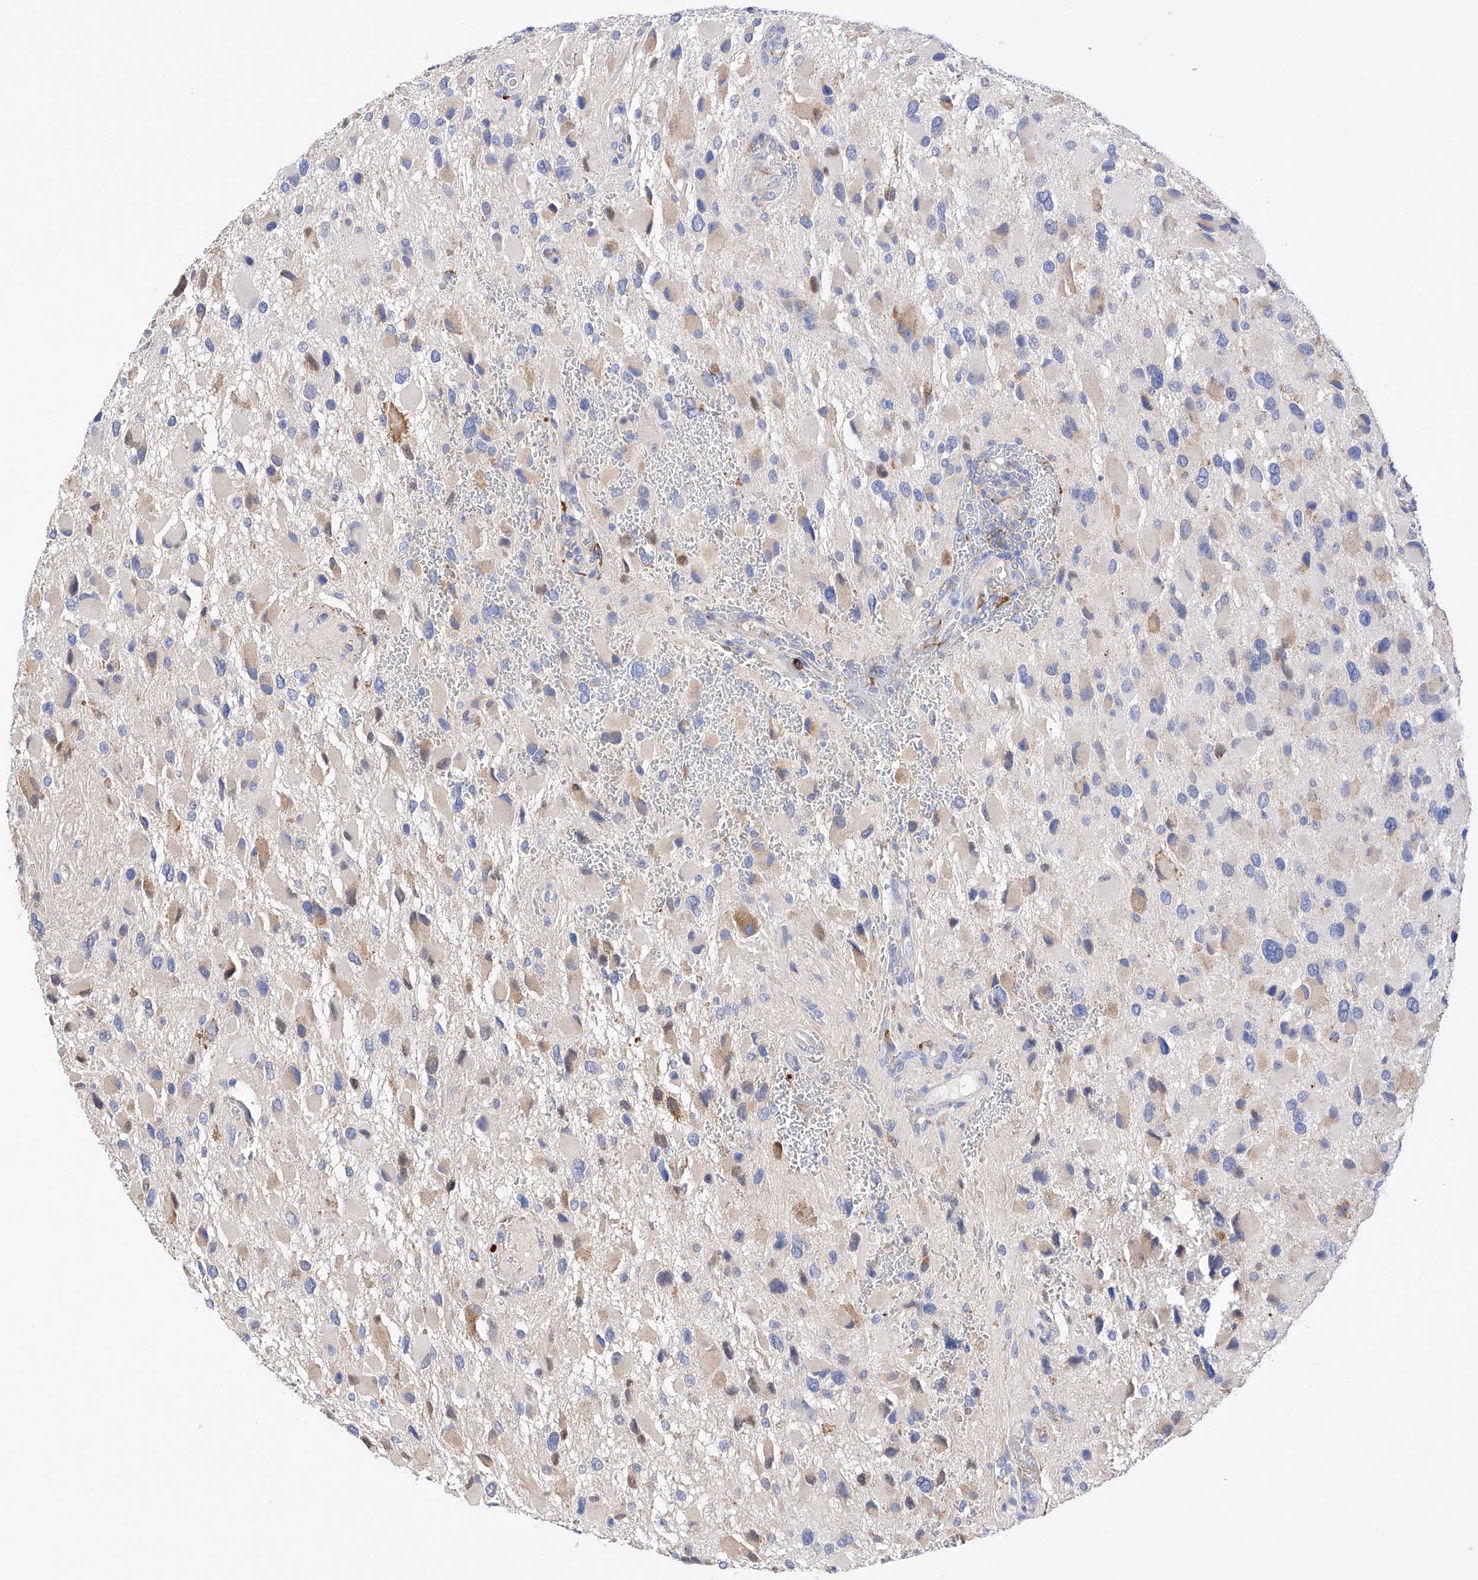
{"staining": {"intensity": "negative", "quantity": "none", "location": "none"}, "tissue": "glioma", "cell_type": "Tumor cells", "image_type": "cancer", "snomed": [{"axis": "morphology", "description": "Glioma, malignant, High grade"}, {"axis": "topography", "description": "Brain"}], "caption": "DAB (3,3'-diaminobenzidine) immunohistochemical staining of glioma demonstrates no significant staining in tumor cells.", "gene": "PDIA5", "patient": {"sex": "male", "age": 53}}